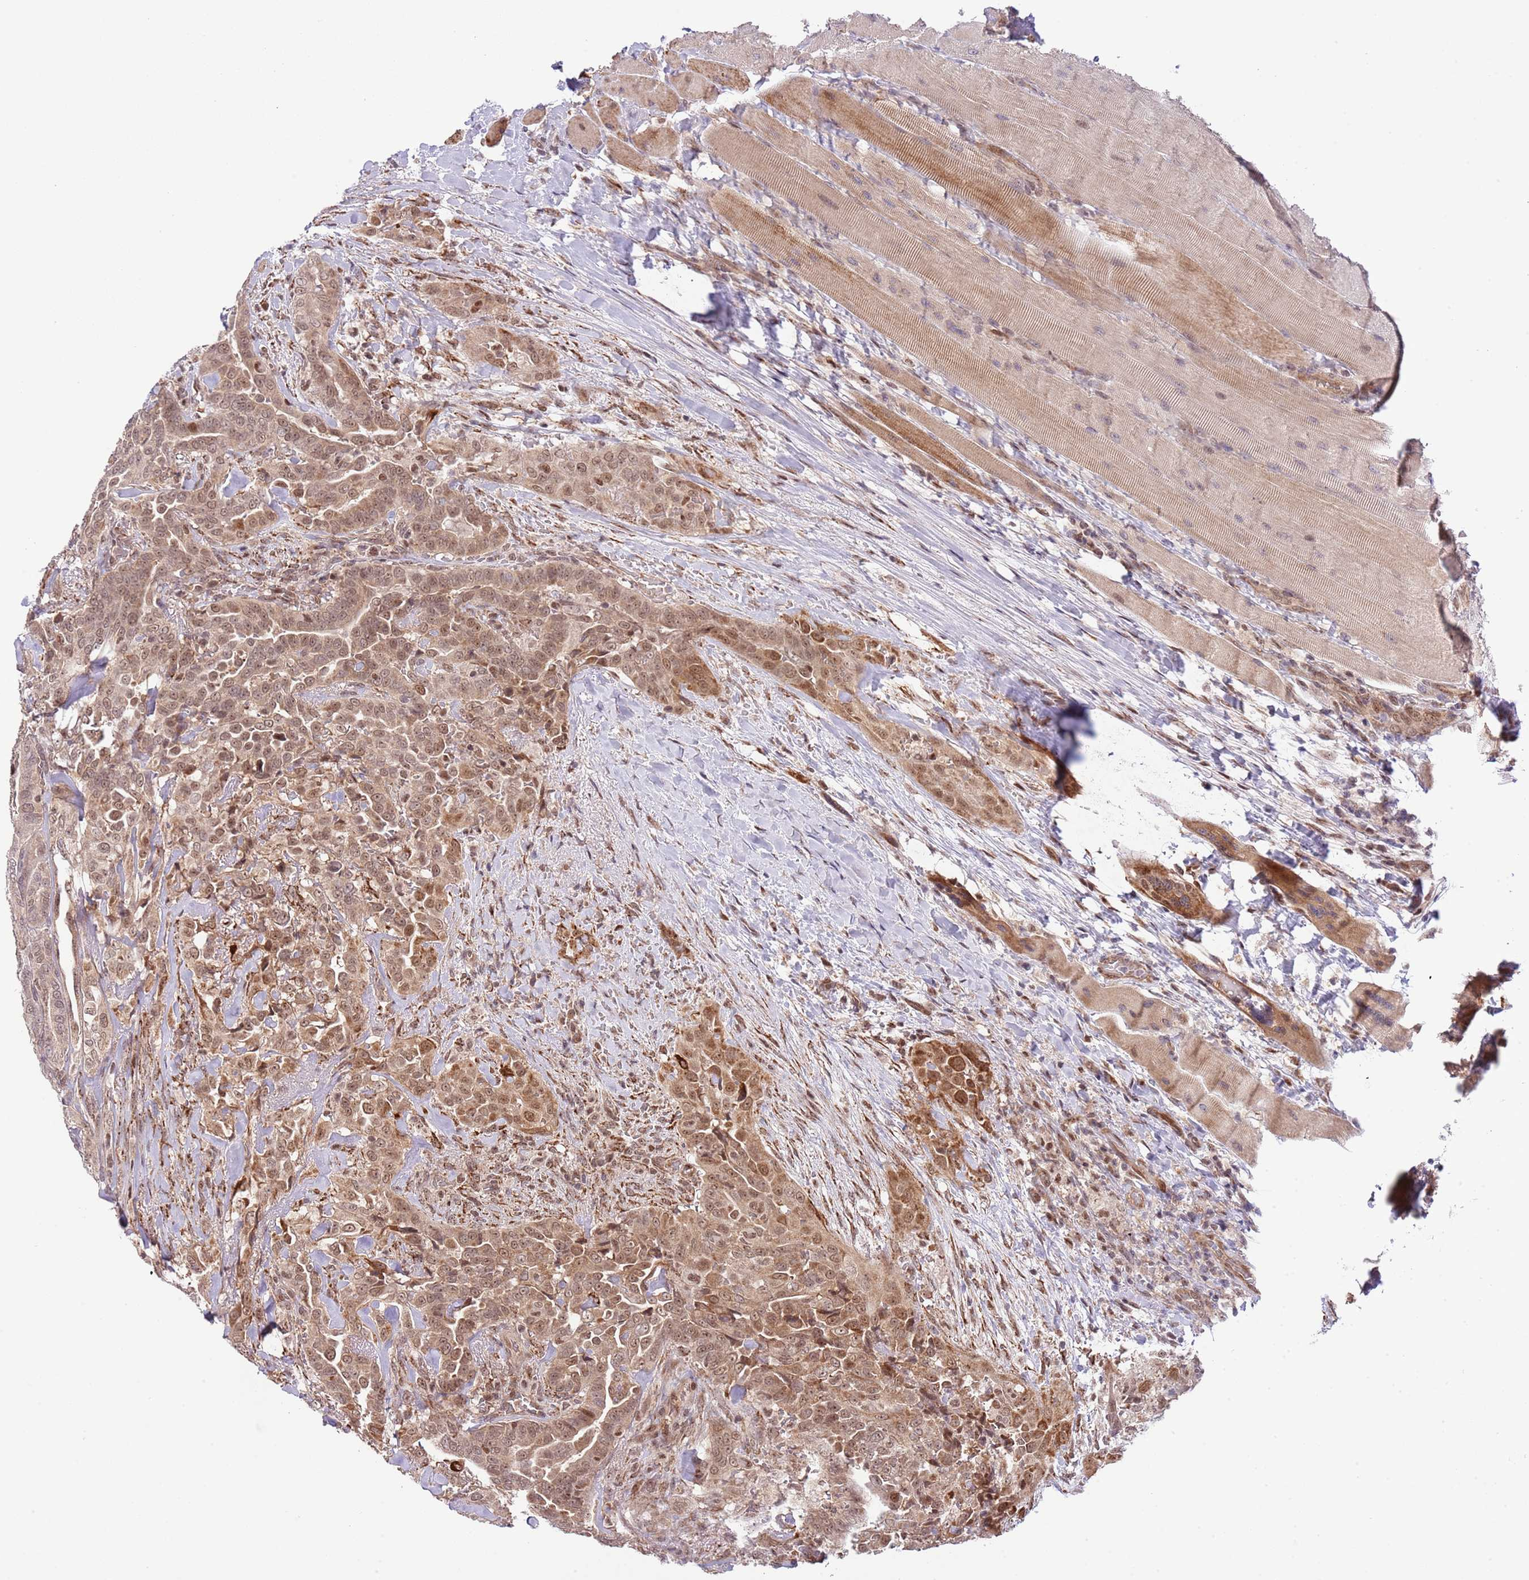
{"staining": {"intensity": "moderate", "quantity": ">75%", "location": "cytoplasmic/membranous,nuclear"}, "tissue": "thyroid cancer", "cell_type": "Tumor cells", "image_type": "cancer", "snomed": [{"axis": "morphology", "description": "Papillary adenocarcinoma, NOS"}, {"axis": "topography", "description": "Thyroid gland"}], "caption": "Protein staining shows moderate cytoplasmic/membranous and nuclear positivity in approximately >75% of tumor cells in papillary adenocarcinoma (thyroid).", "gene": "CHD1", "patient": {"sex": "male", "age": 61}}